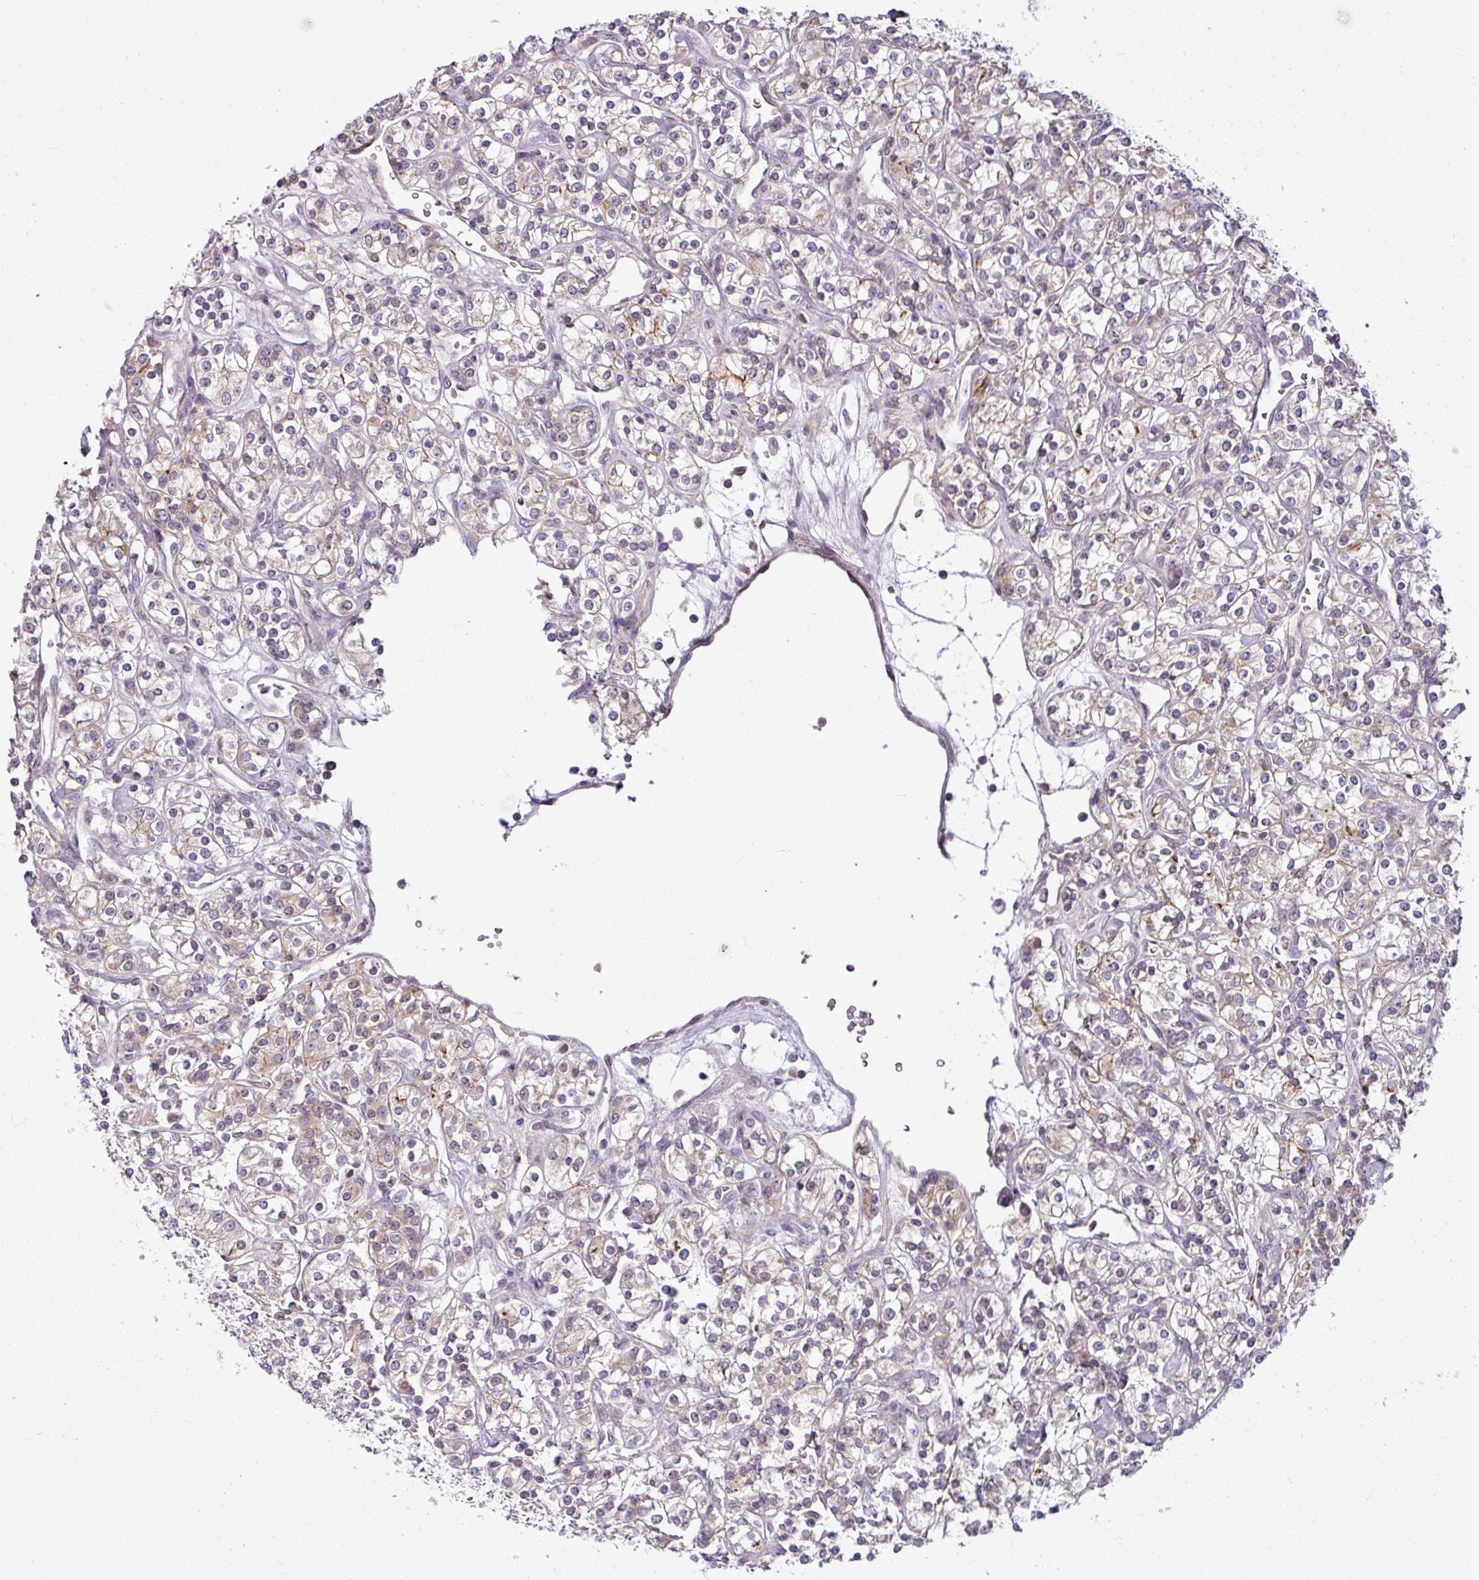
{"staining": {"intensity": "negative", "quantity": "none", "location": "none"}, "tissue": "renal cancer", "cell_type": "Tumor cells", "image_type": "cancer", "snomed": [{"axis": "morphology", "description": "Adenocarcinoma, NOS"}, {"axis": "topography", "description": "Kidney"}], "caption": "This is an IHC photomicrograph of human renal cancer (adenocarcinoma). There is no staining in tumor cells.", "gene": "DERPC", "patient": {"sex": "male", "age": 77}}